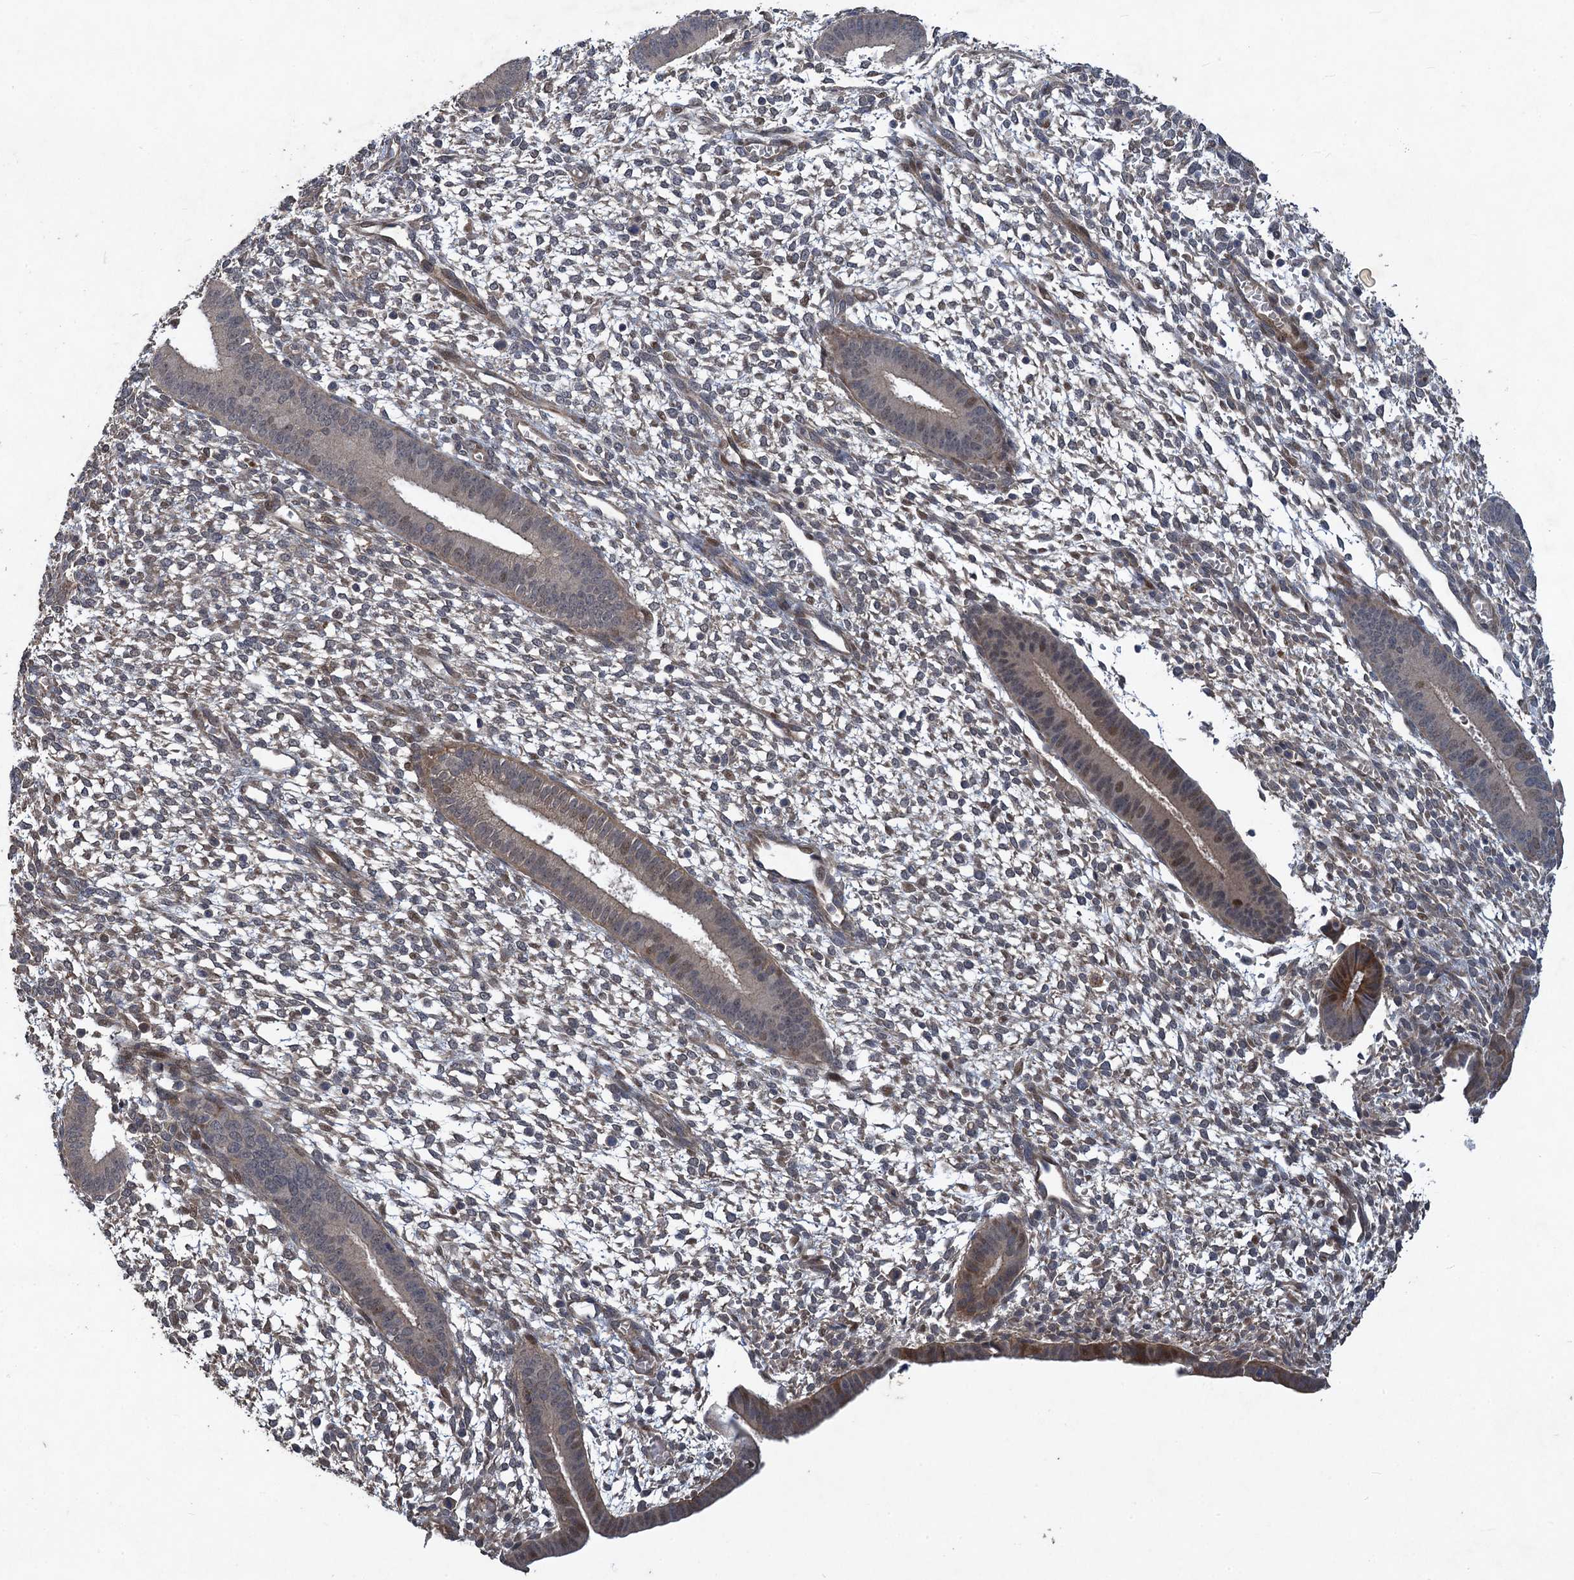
{"staining": {"intensity": "negative", "quantity": "none", "location": "none"}, "tissue": "endometrium", "cell_type": "Cells in endometrial stroma", "image_type": "normal", "snomed": [{"axis": "morphology", "description": "Normal tissue, NOS"}, {"axis": "topography", "description": "Endometrium"}], "caption": "Histopathology image shows no significant protein positivity in cells in endometrial stroma of normal endometrium. Brightfield microscopy of immunohistochemistry (IHC) stained with DAB (brown) and hematoxylin (blue), captured at high magnification.", "gene": "NUDT22", "patient": {"sex": "female", "age": 46}}